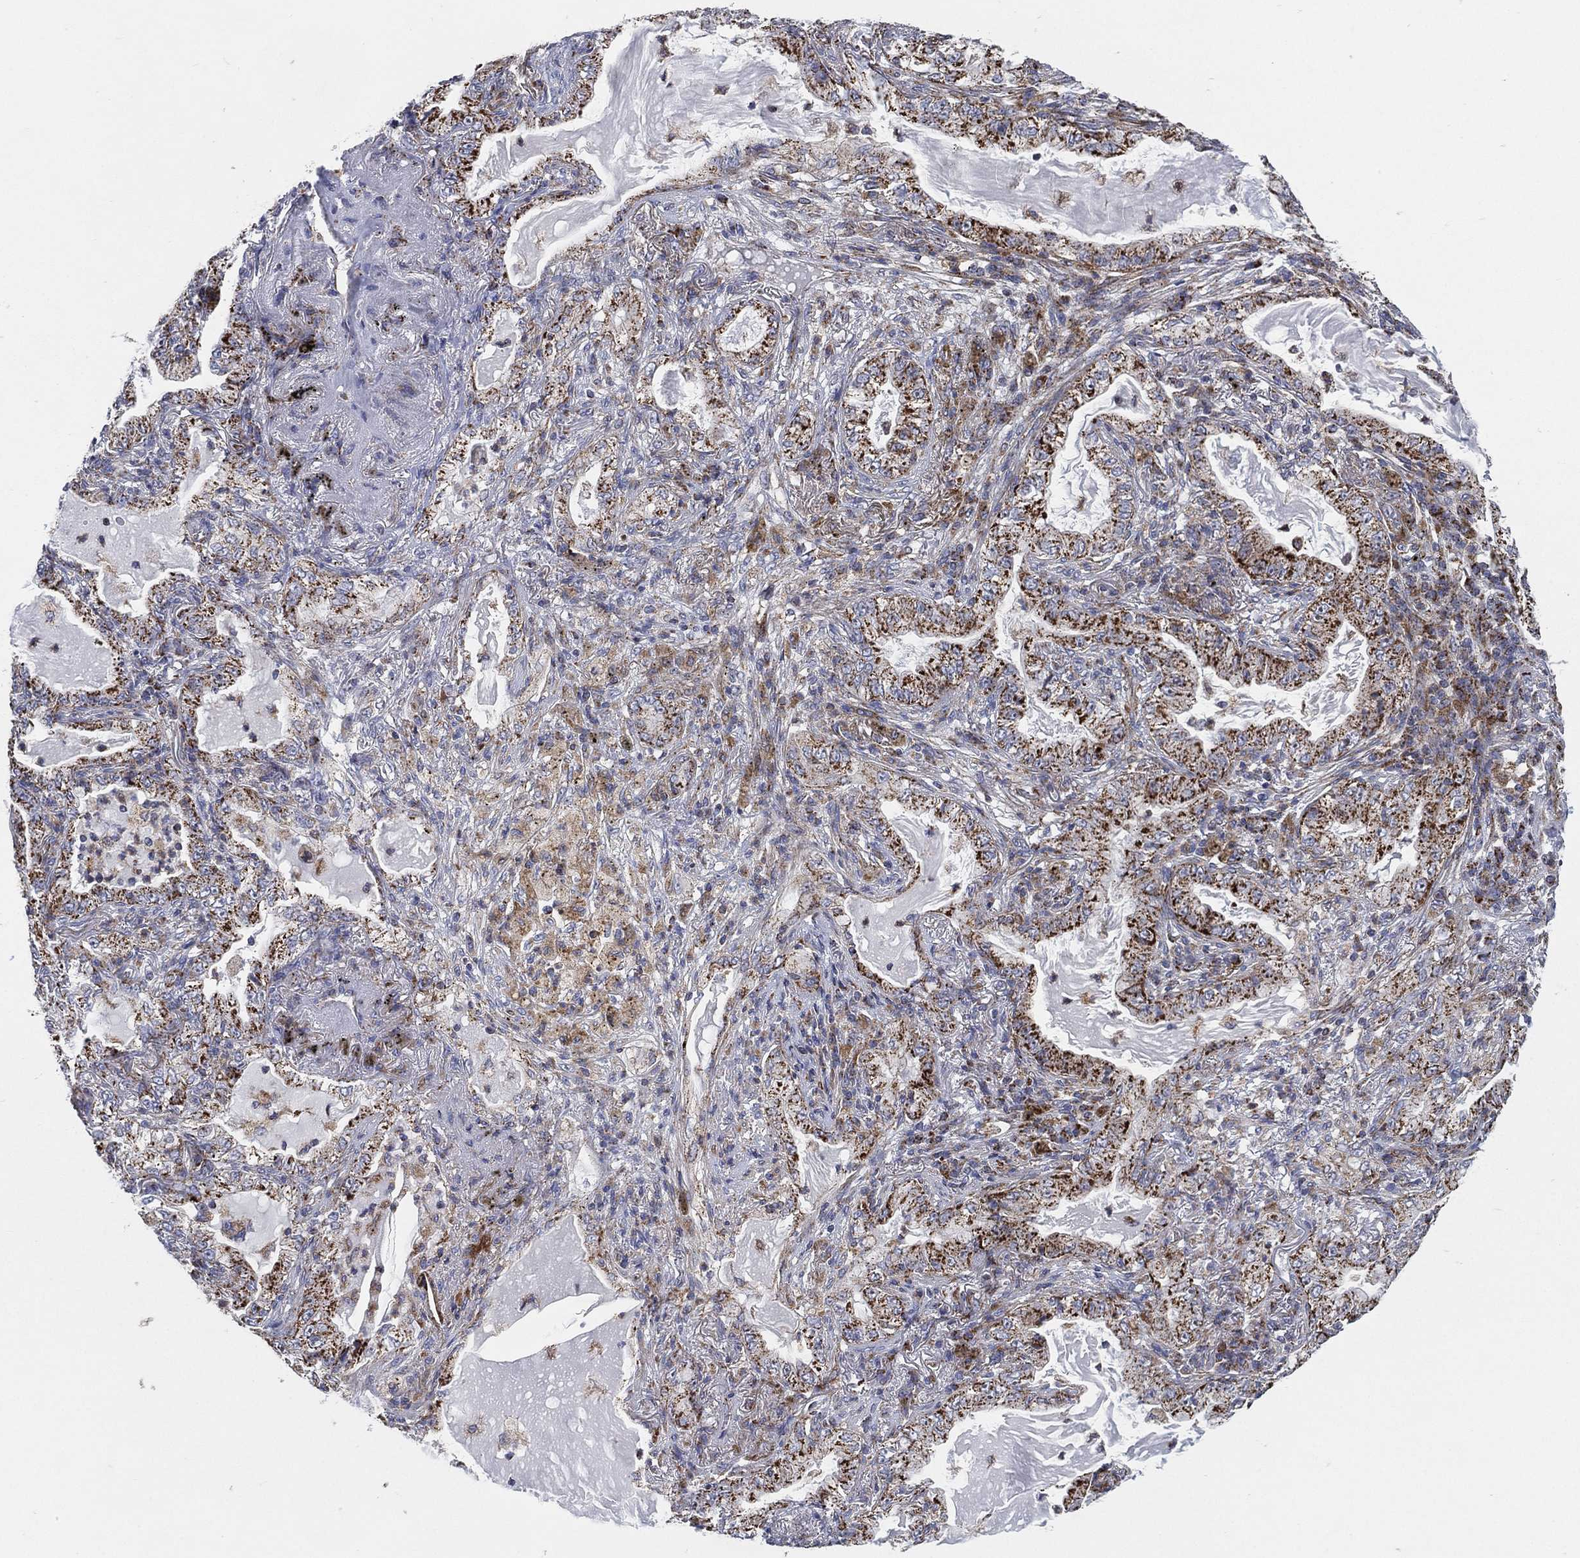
{"staining": {"intensity": "strong", "quantity": "<25%", "location": "cytoplasmic/membranous"}, "tissue": "lung cancer", "cell_type": "Tumor cells", "image_type": "cancer", "snomed": [{"axis": "morphology", "description": "Adenocarcinoma, NOS"}, {"axis": "topography", "description": "Lung"}], "caption": "Protein staining of lung cancer (adenocarcinoma) tissue displays strong cytoplasmic/membranous expression in approximately <25% of tumor cells. (brown staining indicates protein expression, while blue staining denotes nuclei).", "gene": "GCAT", "patient": {"sex": "female", "age": 73}}